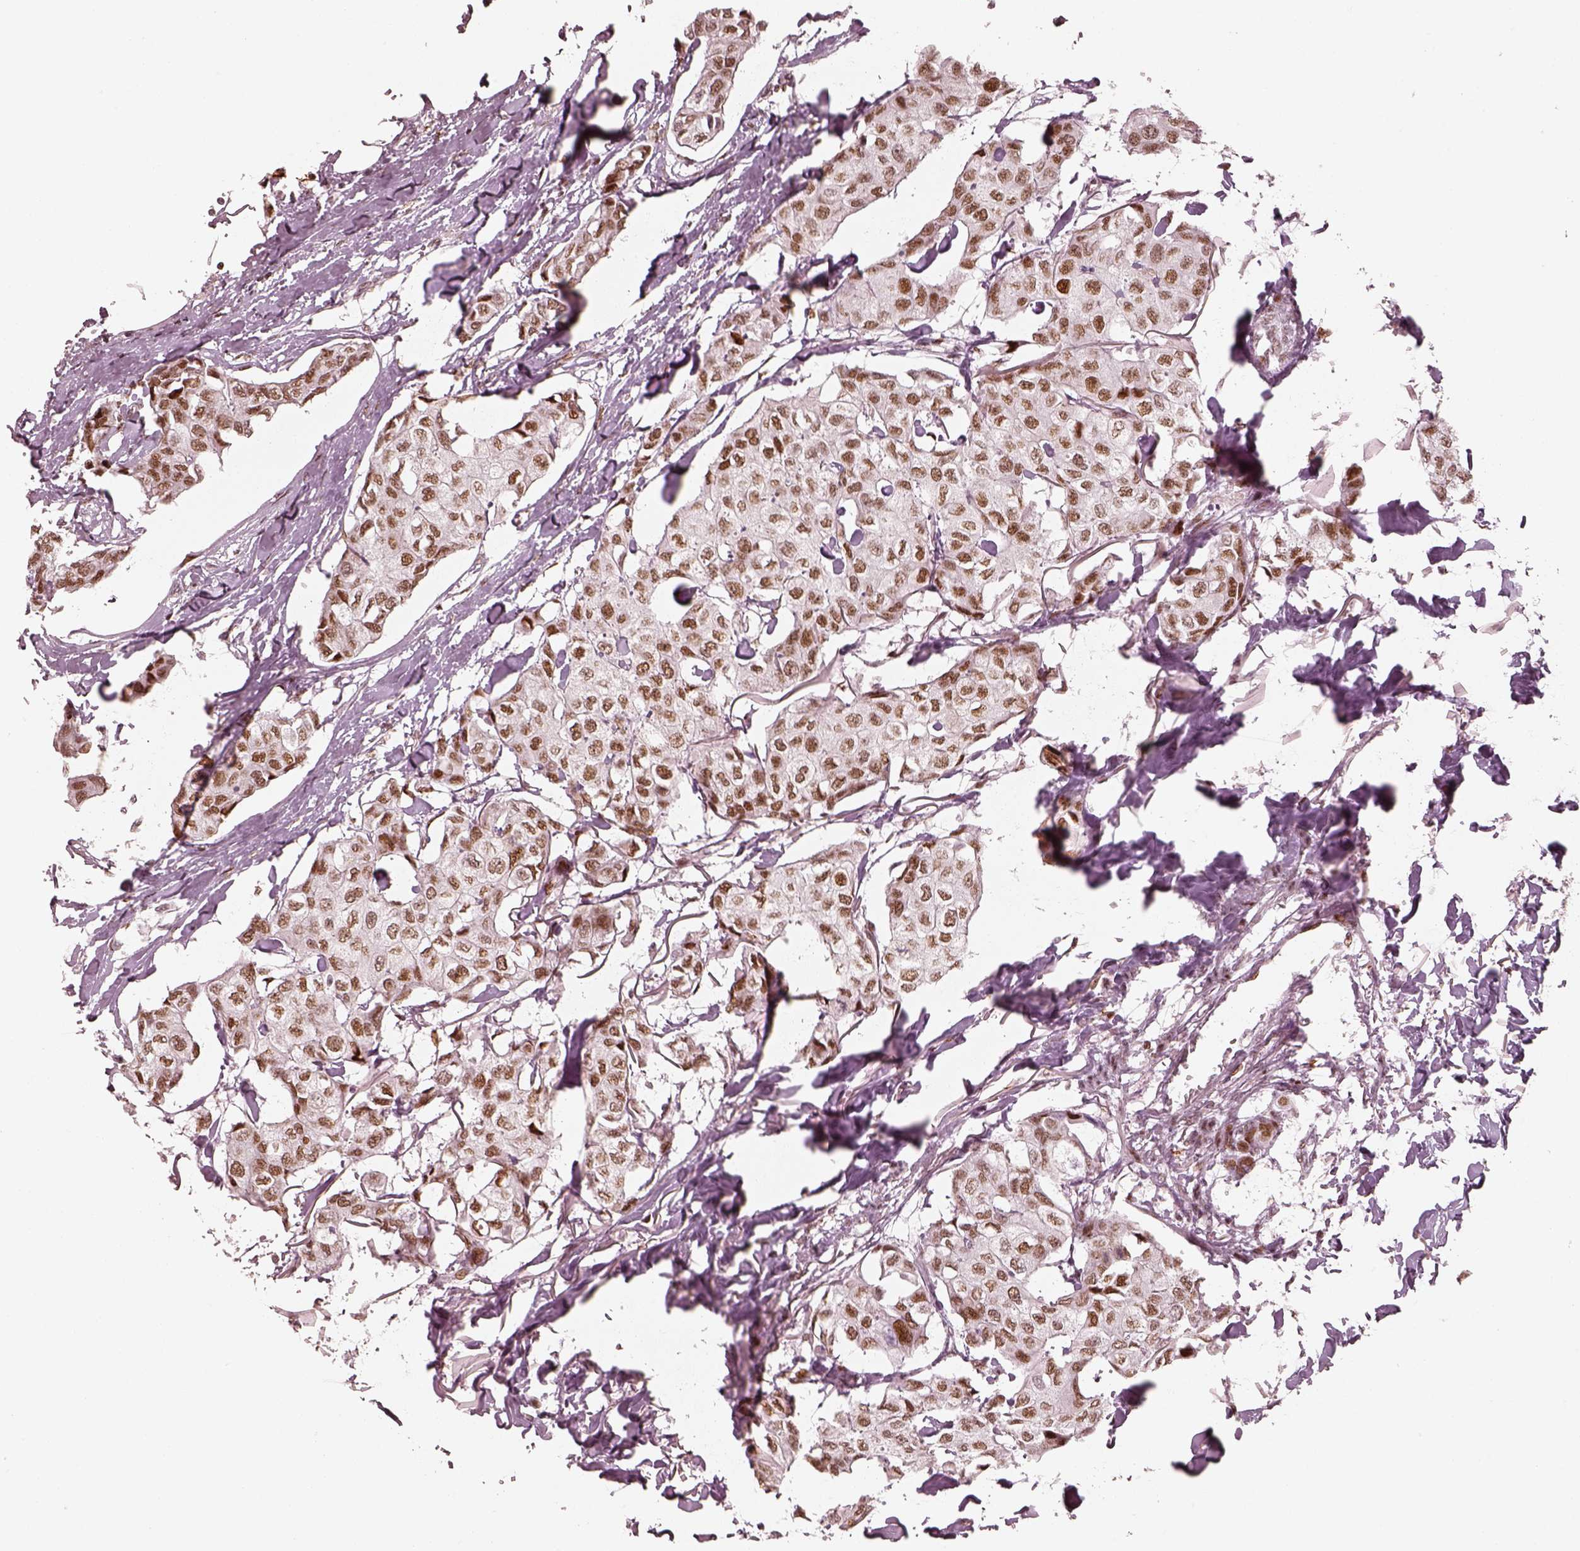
{"staining": {"intensity": "moderate", "quantity": ">75%", "location": "nuclear"}, "tissue": "breast cancer", "cell_type": "Tumor cells", "image_type": "cancer", "snomed": [{"axis": "morphology", "description": "Duct carcinoma"}, {"axis": "topography", "description": "Breast"}], "caption": "DAB (3,3'-diaminobenzidine) immunohistochemical staining of human breast cancer (invasive ductal carcinoma) shows moderate nuclear protein positivity in approximately >75% of tumor cells. (DAB IHC, brown staining for protein, blue staining for nuclei).", "gene": "HNRNPC", "patient": {"sex": "female", "age": 80}}